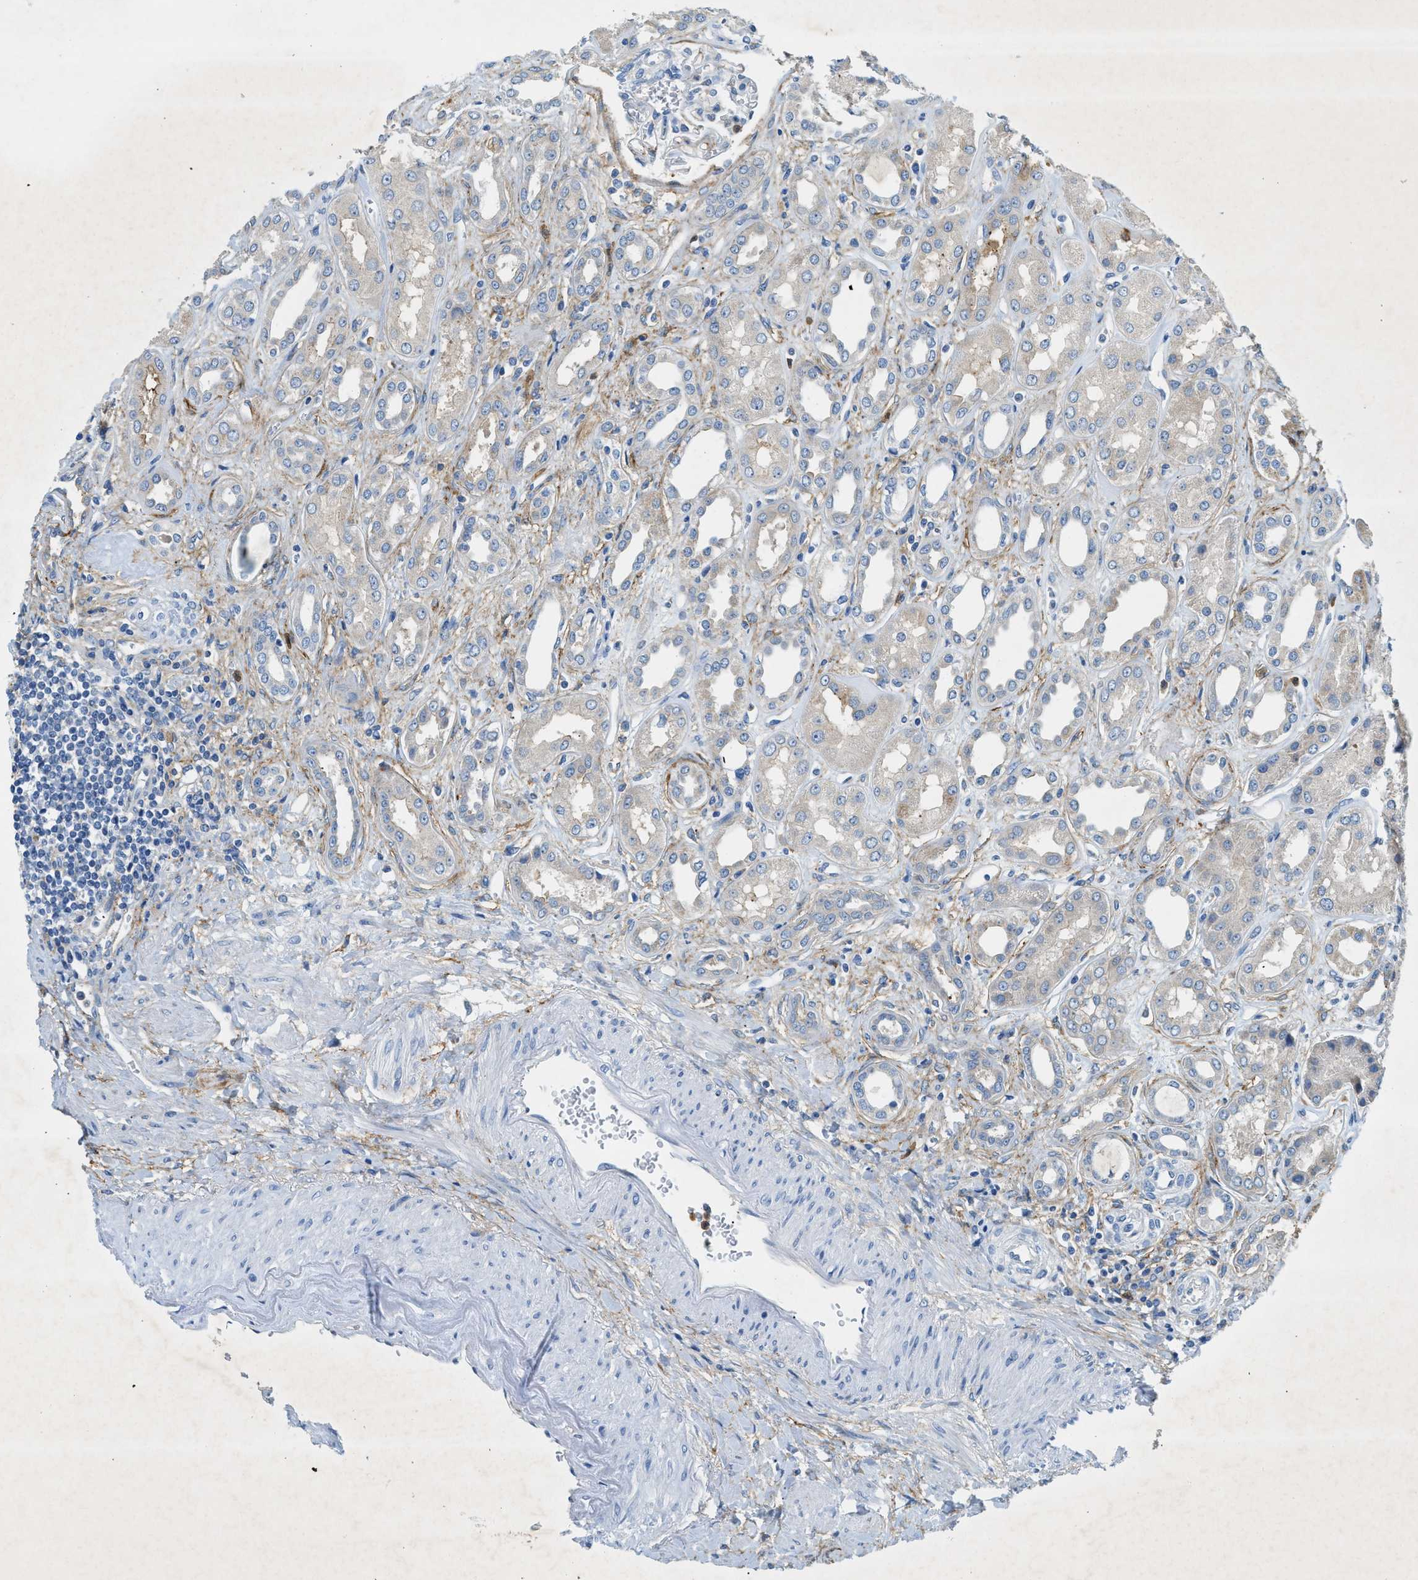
{"staining": {"intensity": "moderate", "quantity": "<25%", "location": "cytoplasmic/membranous"}, "tissue": "kidney", "cell_type": "Cells in glomeruli", "image_type": "normal", "snomed": [{"axis": "morphology", "description": "Normal tissue, NOS"}, {"axis": "topography", "description": "Kidney"}], "caption": "Immunohistochemistry (IHC) photomicrograph of benign kidney: human kidney stained using immunohistochemistry shows low levels of moderate protein expression localized specifically in the cytoplasmic/membranous of cells in glomeruli, appearing as a cytoplasmic/membranous brown color.", "gene": "ZDHHC13", "patient": {"sex": "male", "age": 59}}